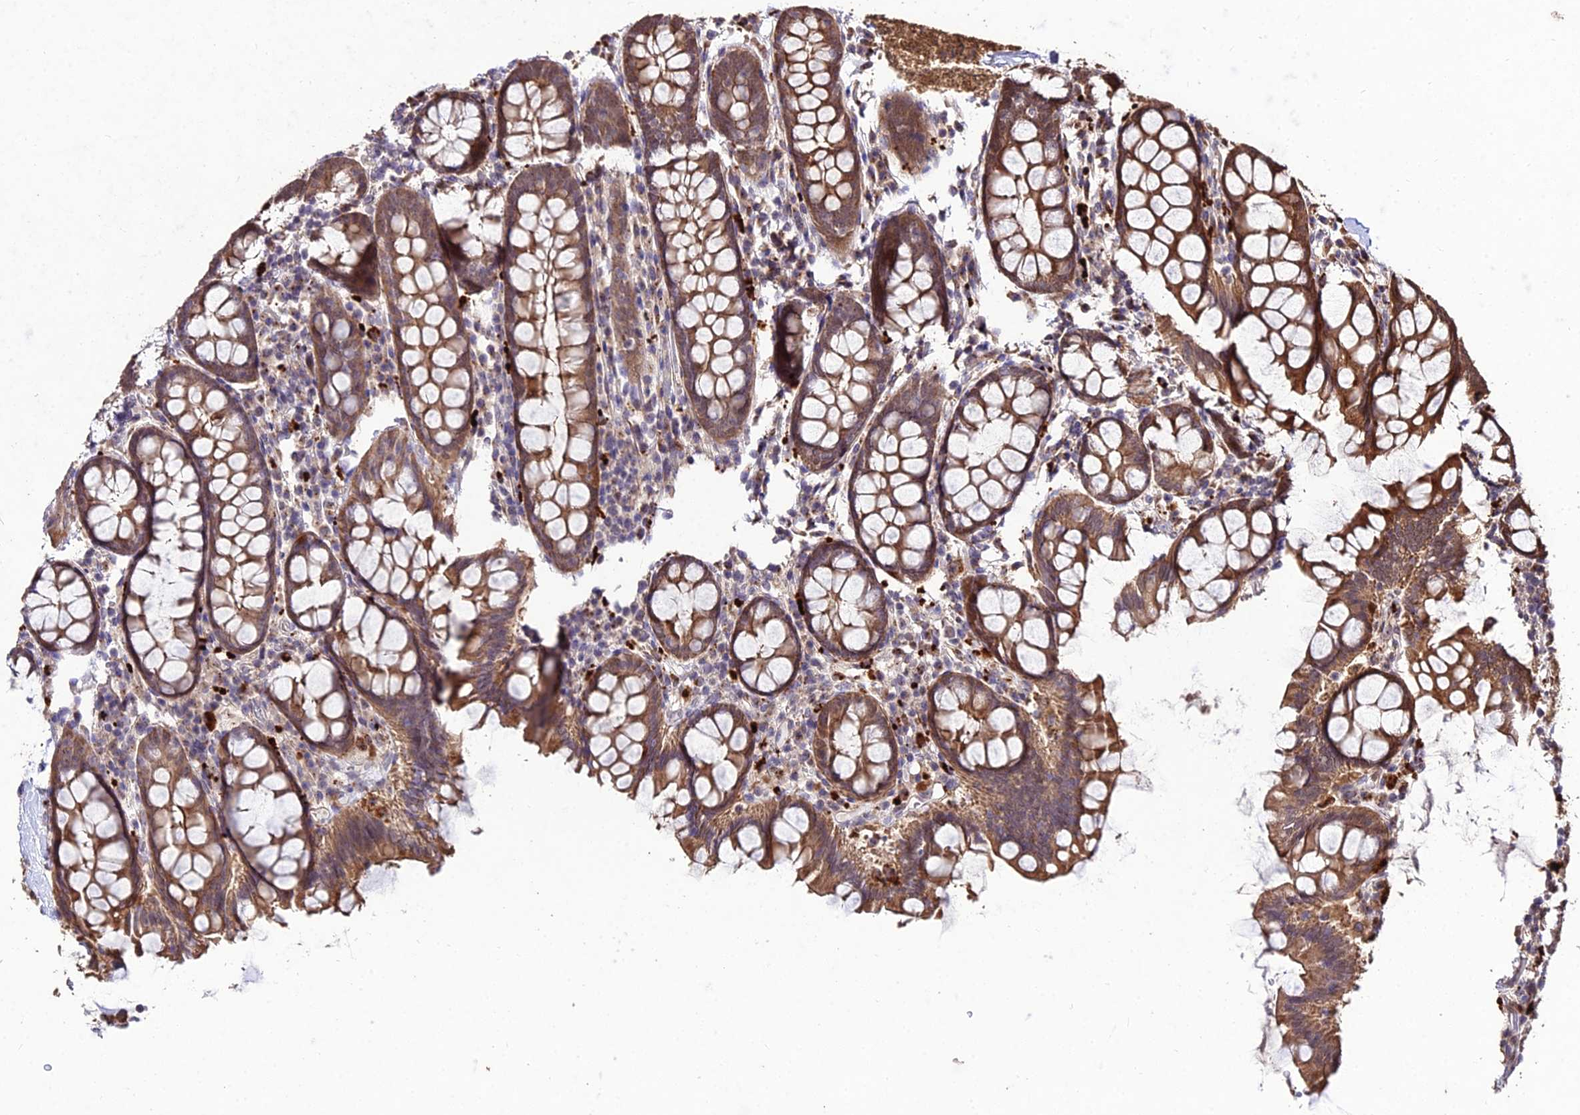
{"staining": {"intensity": "moderate", "quantity": ">75%", "location": "cytoplasmic/membranous"}, "tissue": "colon", "cell_type": "Glandular cells", "image_type": "normal", "snomed": [{"axis": "morphology", "description": "Normal tissue, NOS"}, {"axis": "topography", "description": "Colon"}], "caption": "Approximately >75% of glandular cells in benign human colon show moderate cytoplasmic/membranous protein positivity as visualized by brown immunohistochemical staining.", "gene": "ZNF766", "patient": {"sex": "female", "age": 79}}